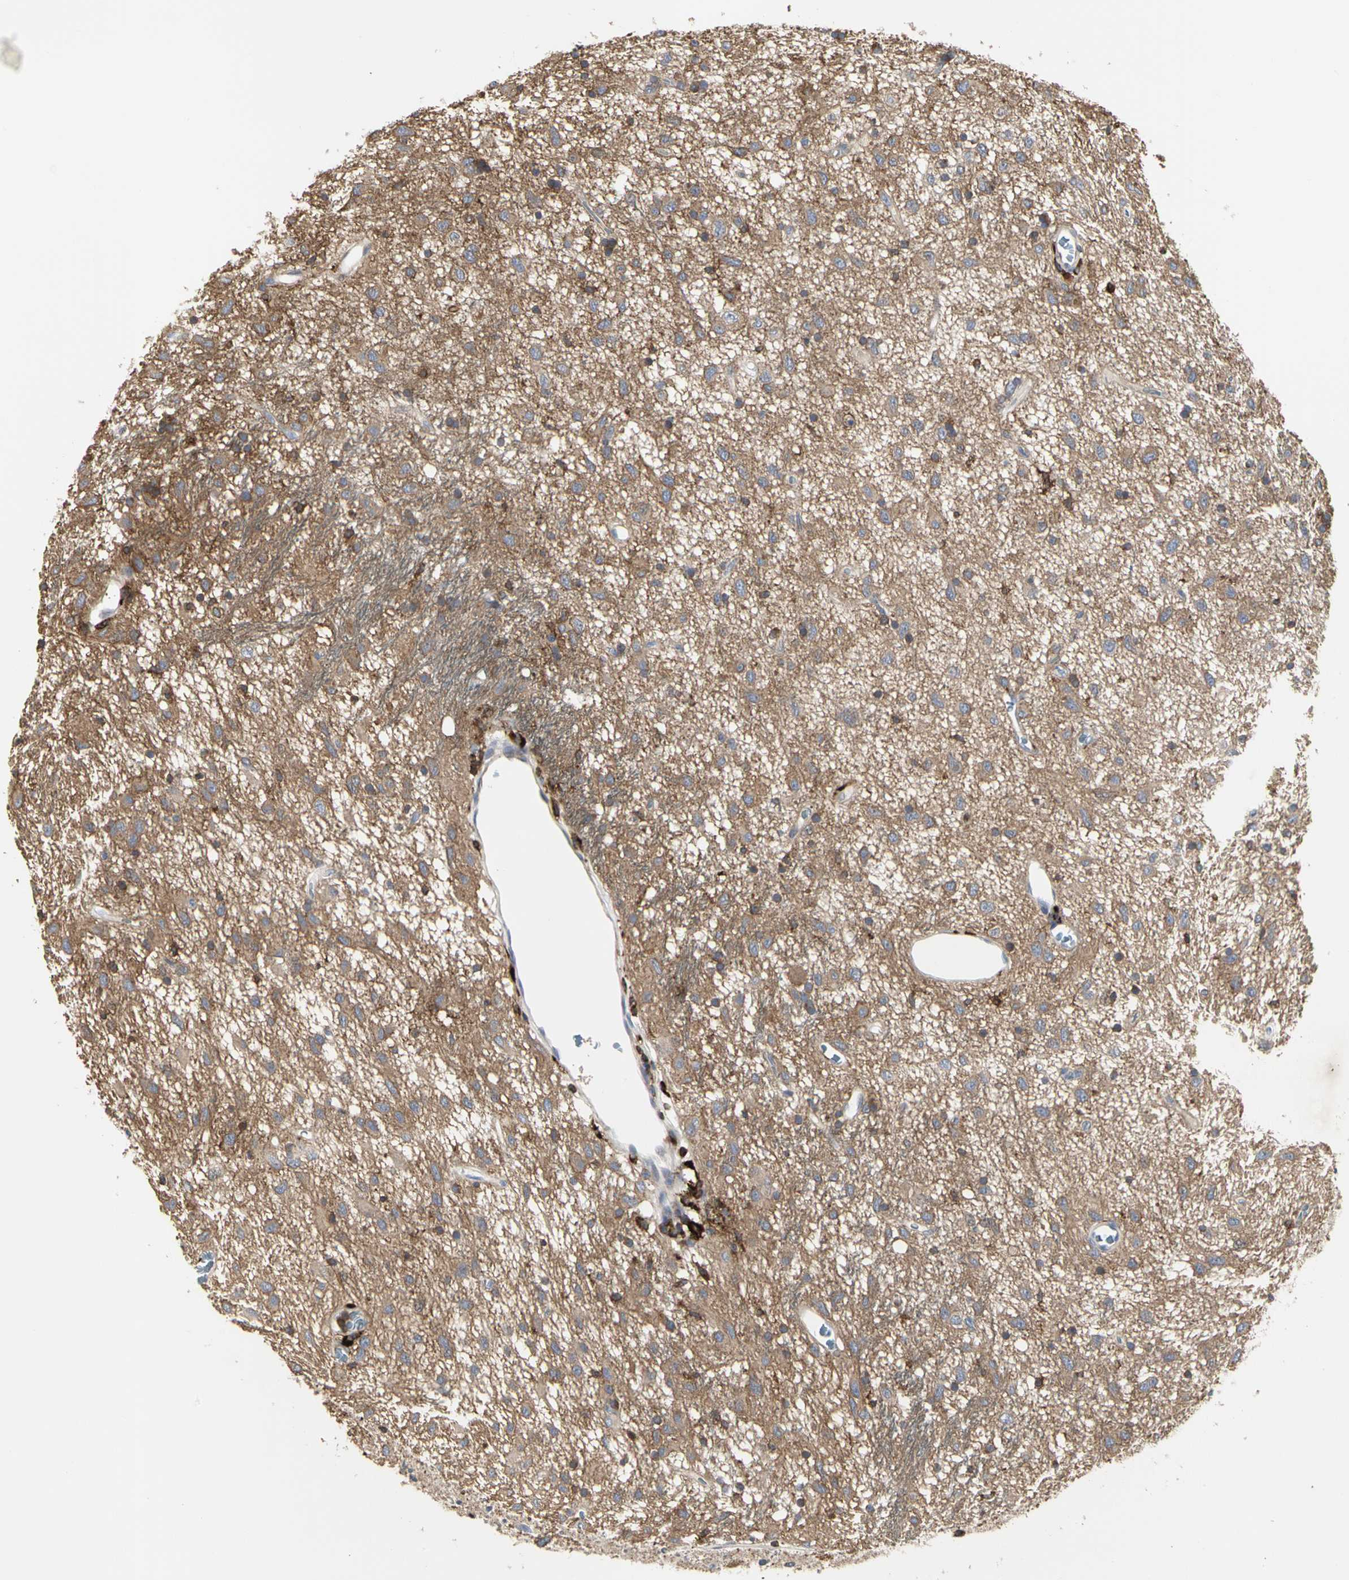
{"staining": {"intensity": "moderate", "quantity": ">75%", "location": "cytoplasmic/membranous"}, "tissue": "glioma", "cell_type": "Tumor cells", "image_type": "cancer", "snomed": [{"axis": "morphology", "description": "Glioma, malignant, Low grade"}, {"axis": "topography", "description": "Brain"}], "caption": "Protein analysis of malignant glioma (low-grade) tissue reveals moderate cytoplasmic/membranous expression in approximately >75% of tumor cells. Immunohistochemistry stains the protein of interest in brown and the nuclei are stained blue.", "gene": "NAPG", "patient": {"sex": "male", "age": 77}}